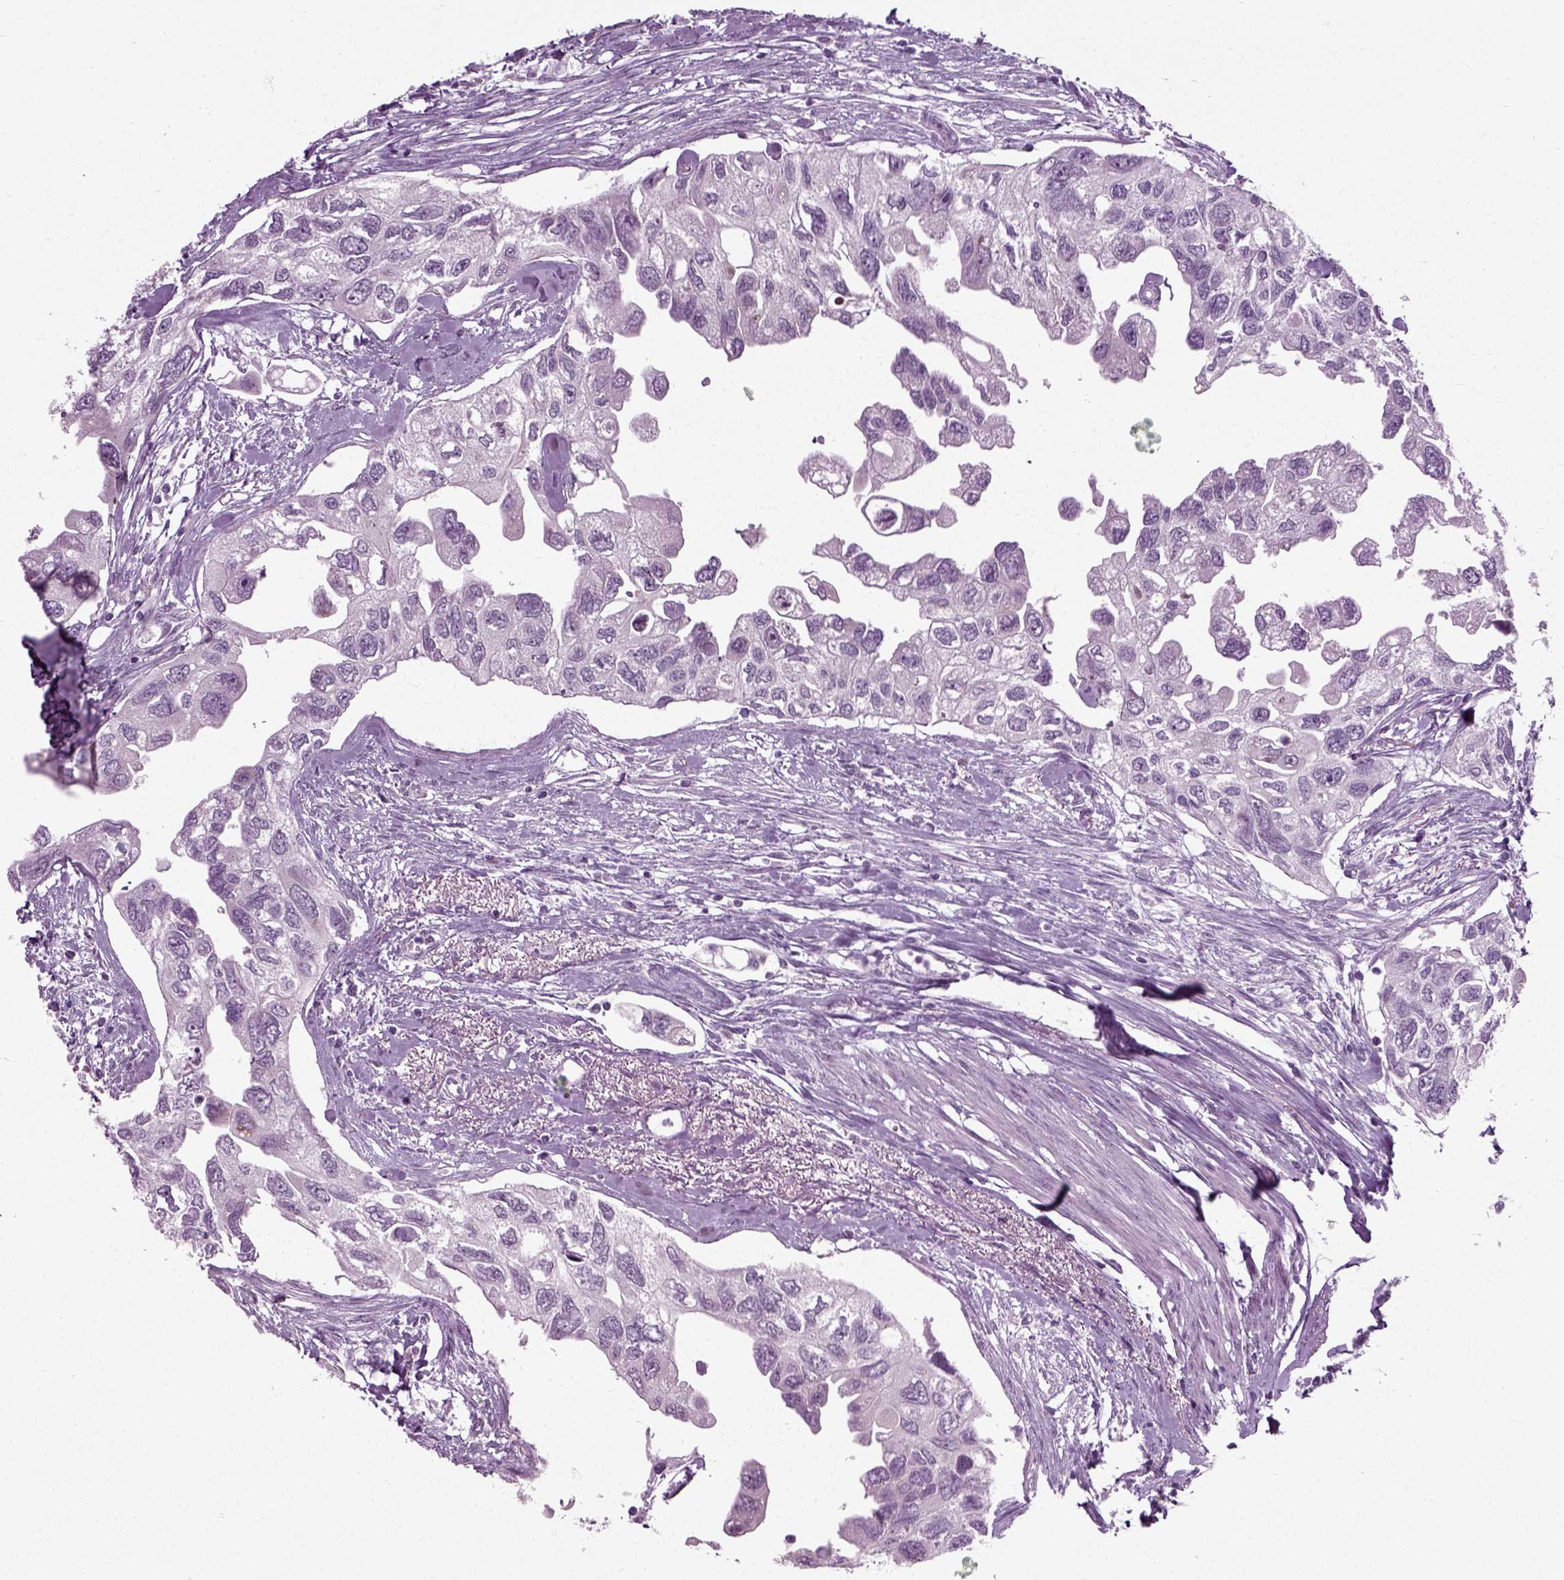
{"staining": {"intensity": "negative", "quantity": "none", "location": "none"}, "tissue": "urothelial cancer", "cell_type": "Tumor cells", "image_type": "cancer", "snomed": [{"axis": "morphology", "description": "Urothelial carcinoma, High grade"}, {"axis": "topography", "description": "Urinary bladder"}], "caption": "Immunohistochemical staining of urothelial cancer reveals no significant positivity in tumor cells.", "gene": "SCG5", "patient": {"sex": "male", "age": 59}}